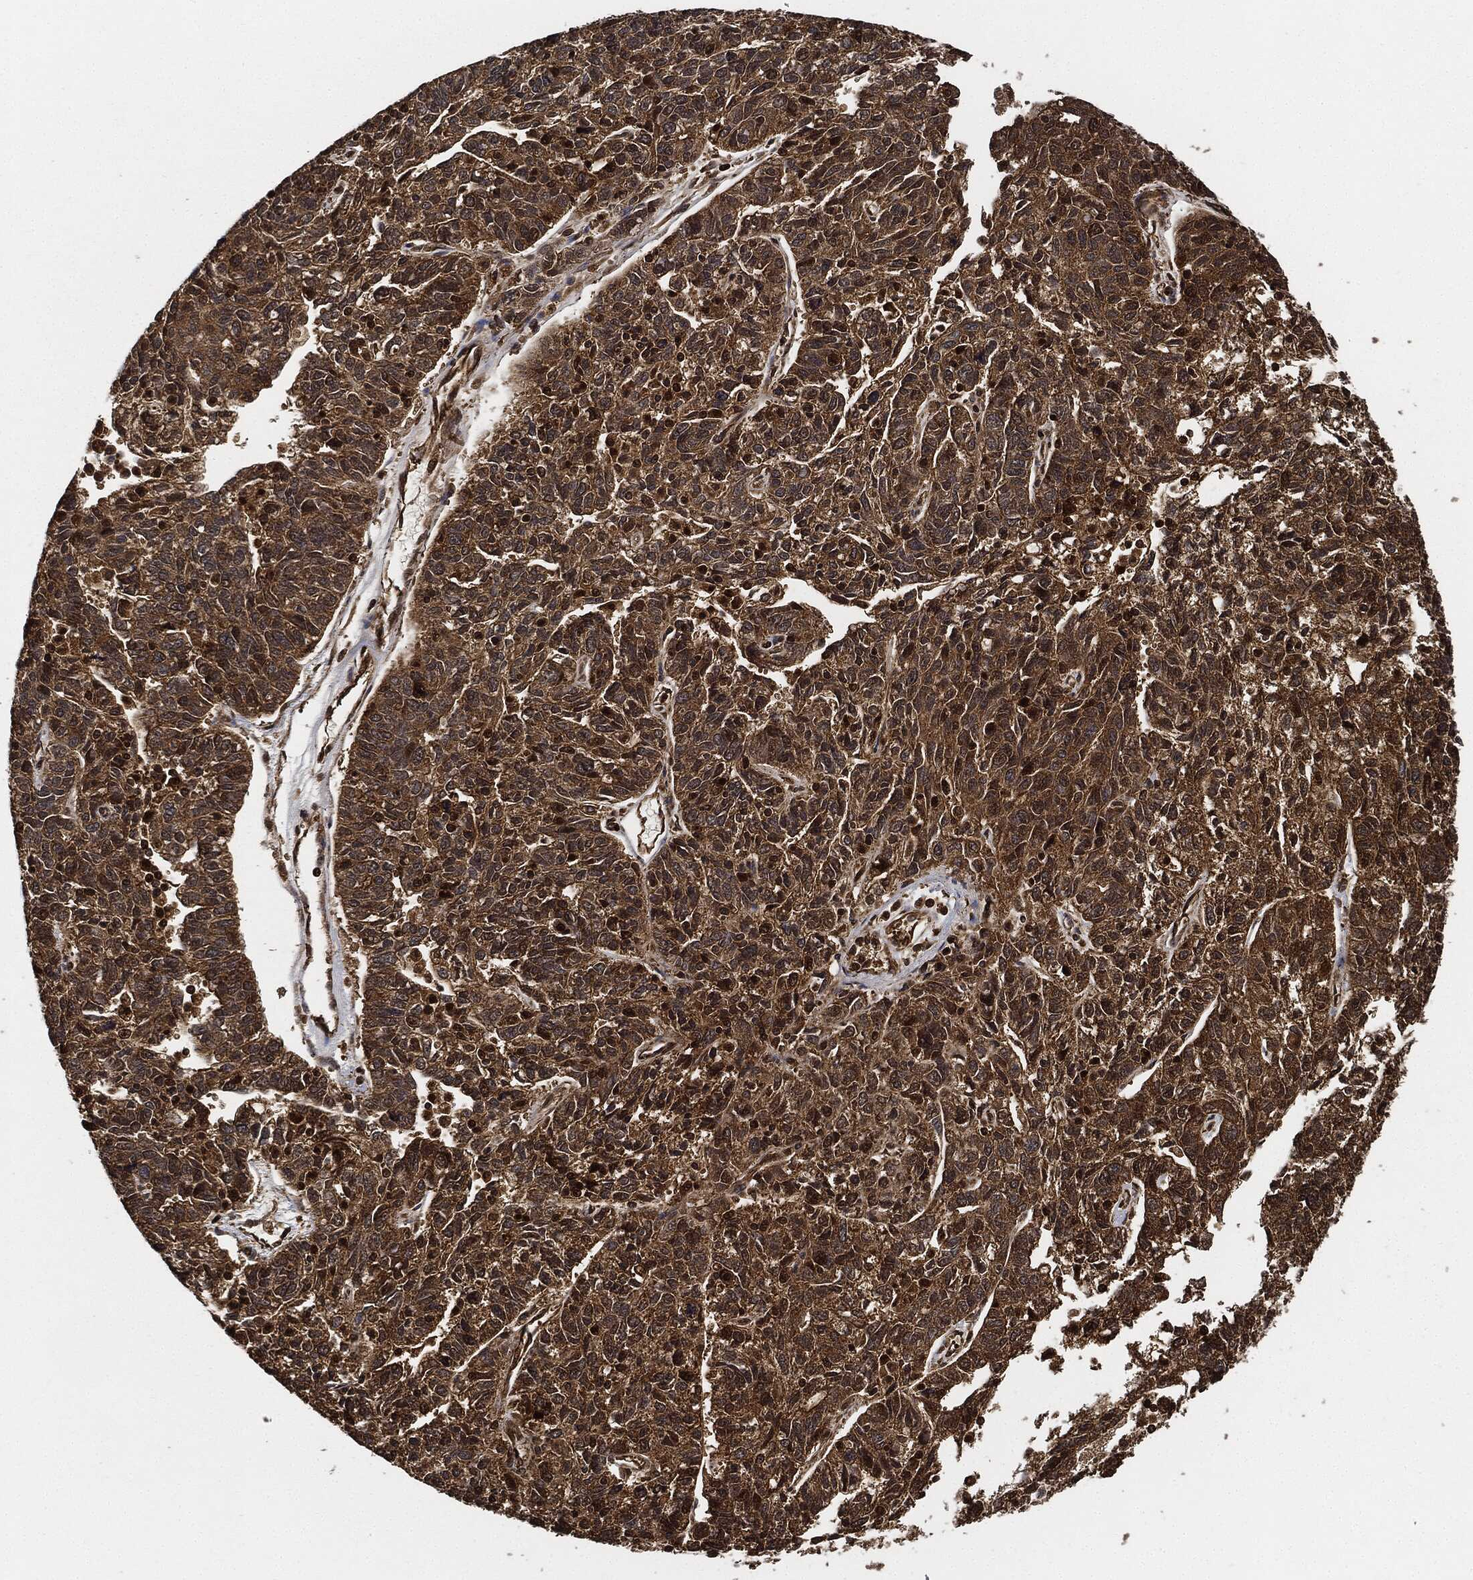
{"staining": {"intensity": "strong", "quantity": ">75%", "location": "cytoplasmic/membranous"}, "tissue": "ovarian cancer", "cell_type": "Tumor cells", "image_type": "cancer", "snomed": [{"axis": "morphology", "description": "Cystadenocarcinoma, serous, NOS"}, {"axis": "topography", "description": "Ovary"}], "caption": "This is a histology image of immunohistochemistry staining of ovarian serous cystadenocarcinoma, which shows strong expression in the cytoplasmic/membranous of tumor cells.", "gene": "CEP290", "patient": {"sex": "female", "age": 71}}